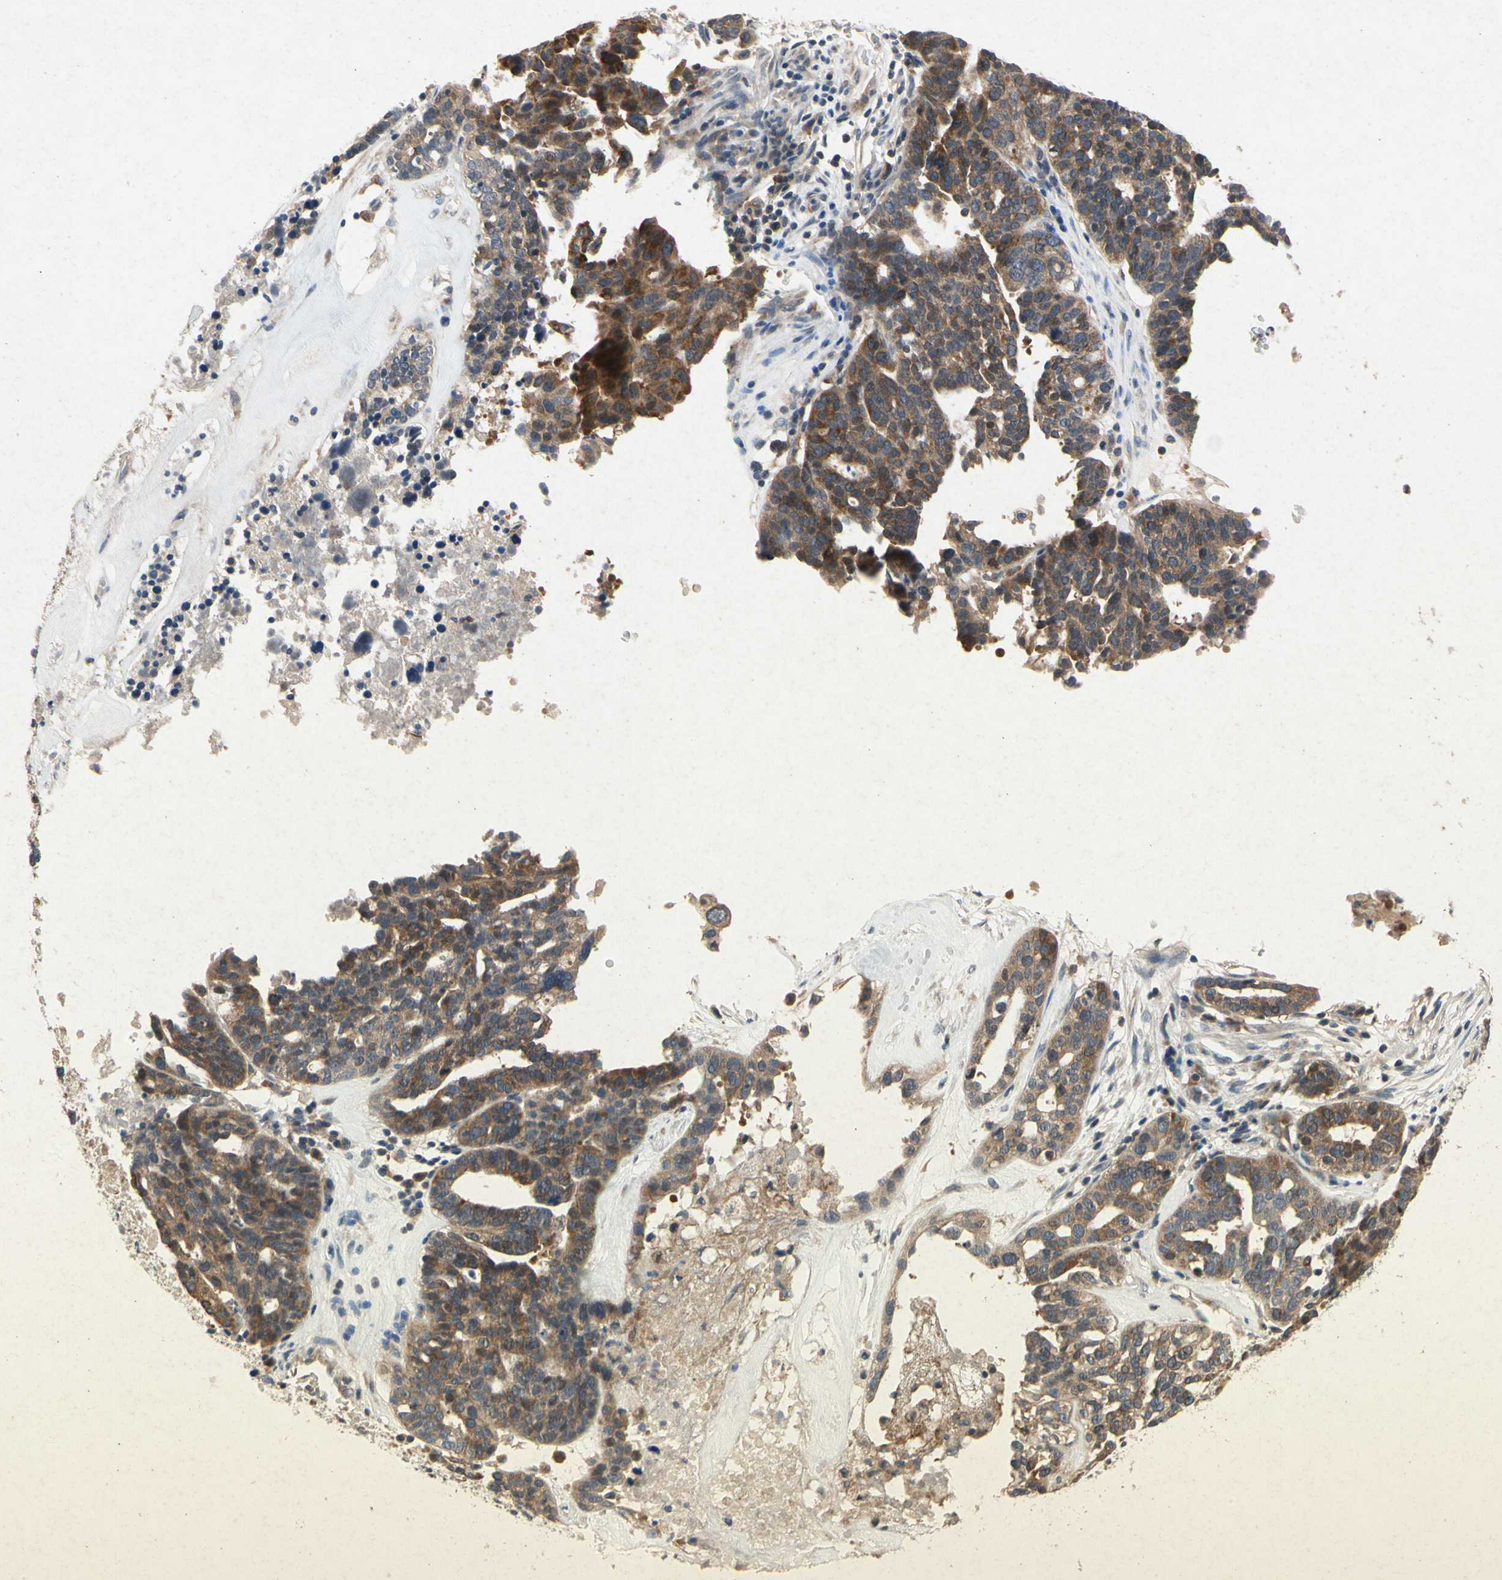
{"staining": {"intensity": "moderate", "quantity": ">75%", "location": "cytoplasmic/membranous"}, "tissue": "ovarian cancer", "cell_type": "Tumor cells", "image_type": "cancer", "snomed": [{"axis": "morphology", "description": "Cystadenocarcinoma, serous, NOS"}, {"axis": "topography", "description": "Ovary"}], "caption": "Immunohistochemical staining of ovarian serous cystadenocarcinoma displays medium levels of moderate cytoplasmic/membranous expression in approximately >75% of tumor cells. (Stains: DAB in brown, nuclei in blue, Microscopy: brightfield microscopy at high magnification).", "gene": "RPS6KA1", "patient": {"sex": "female", "age": 59}}